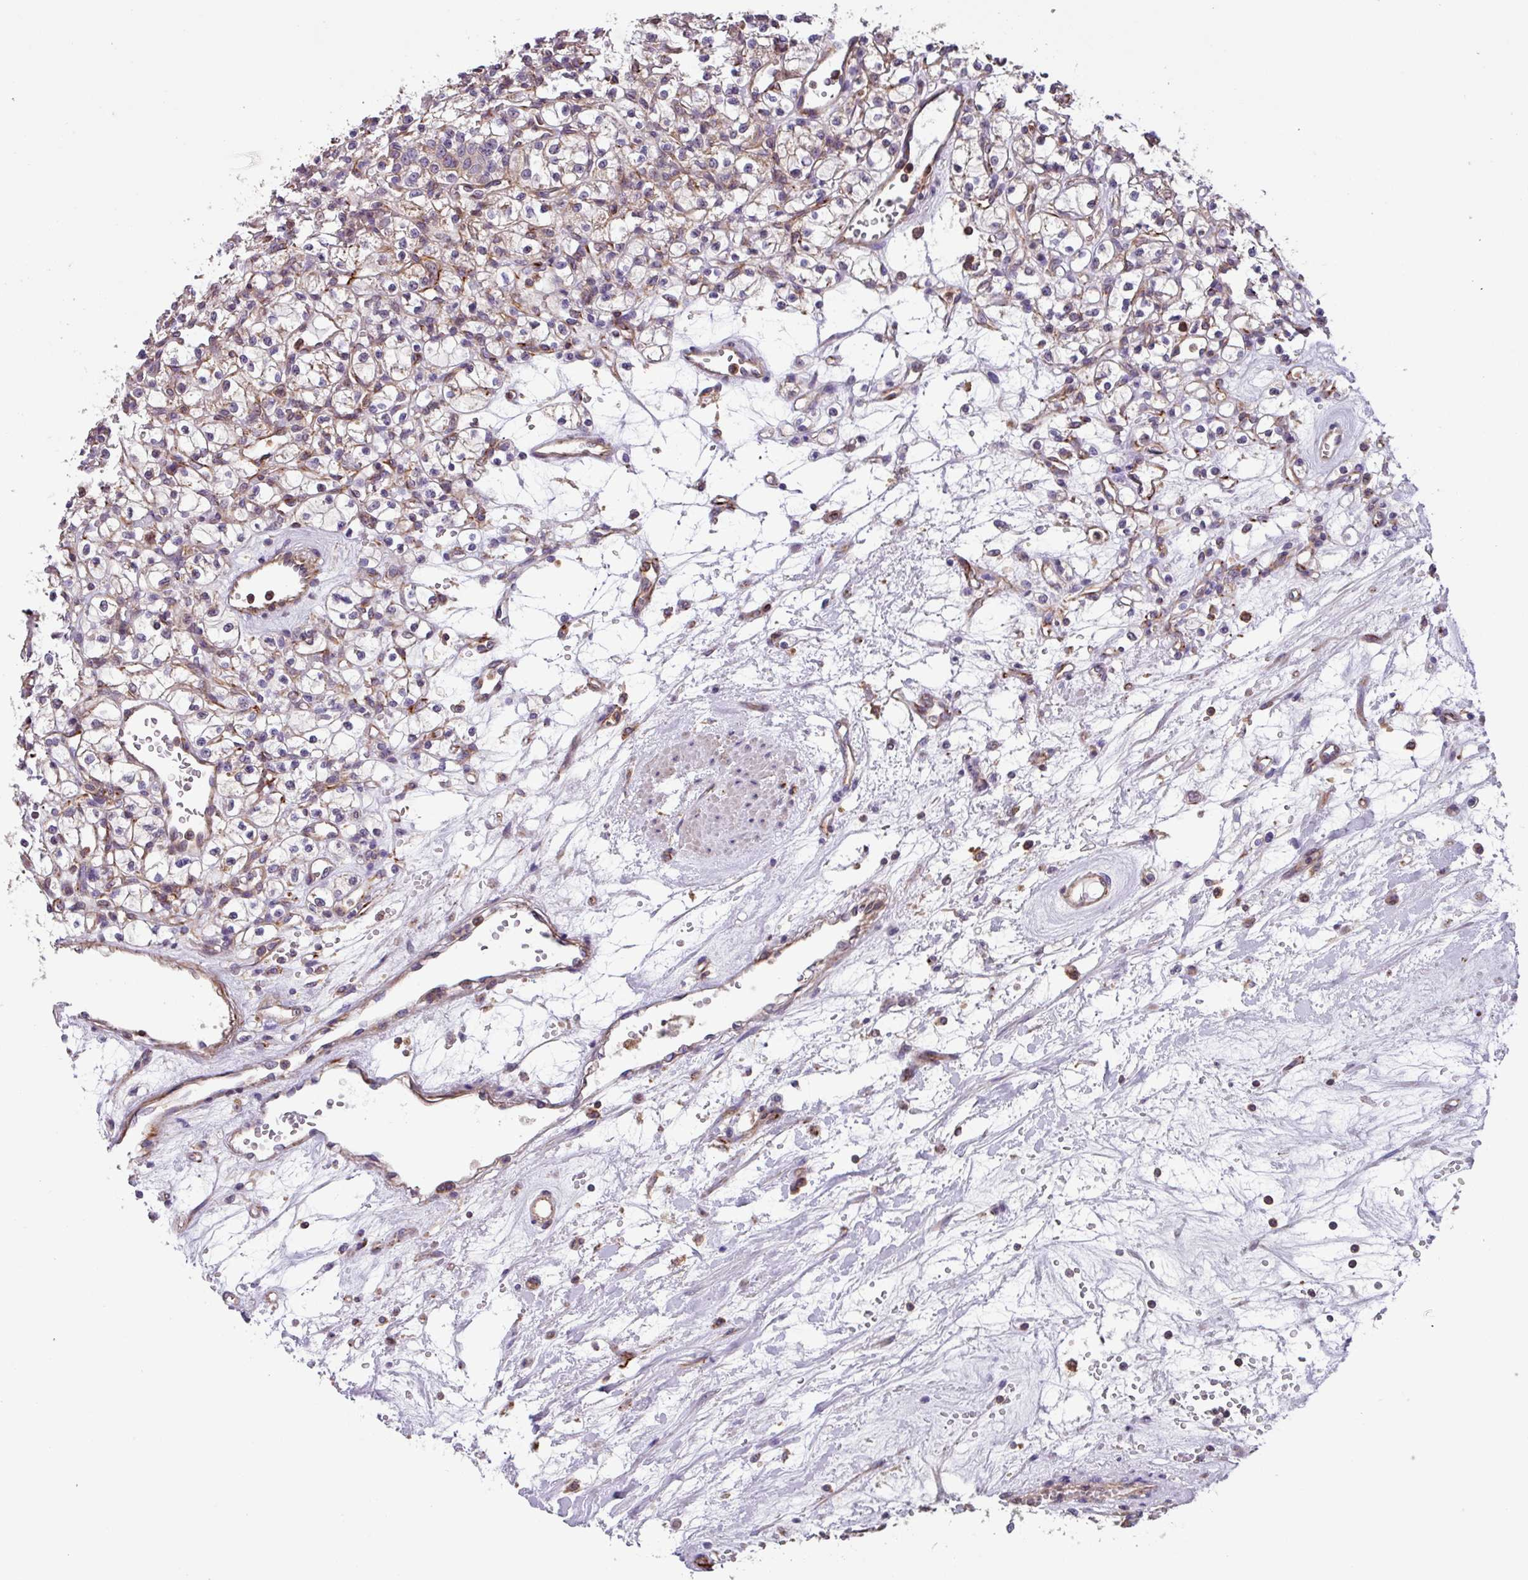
{"staining": {"intensity": "weak", "quantity": ">75%", "location": "cytoplasmic/membranous"}, "tissue": "renal cancer", "cell_type": "Tumor cells", "image_type": "cancer", "snomed": [{"axis": "morphology", "description": "Adenocarcinoma, NOS"}, {"axis": "topography", "description": "Kidney"}], "caption": "Approximately >75% of tumor cells in human renal cancer (adenocarcinoma) show weak cytoplasmic/membranous protein staining as visualized by brown immunohistochemical staining.", "gene": "PLEKHD1", "patient": {"sex": "female", "age": 59}}